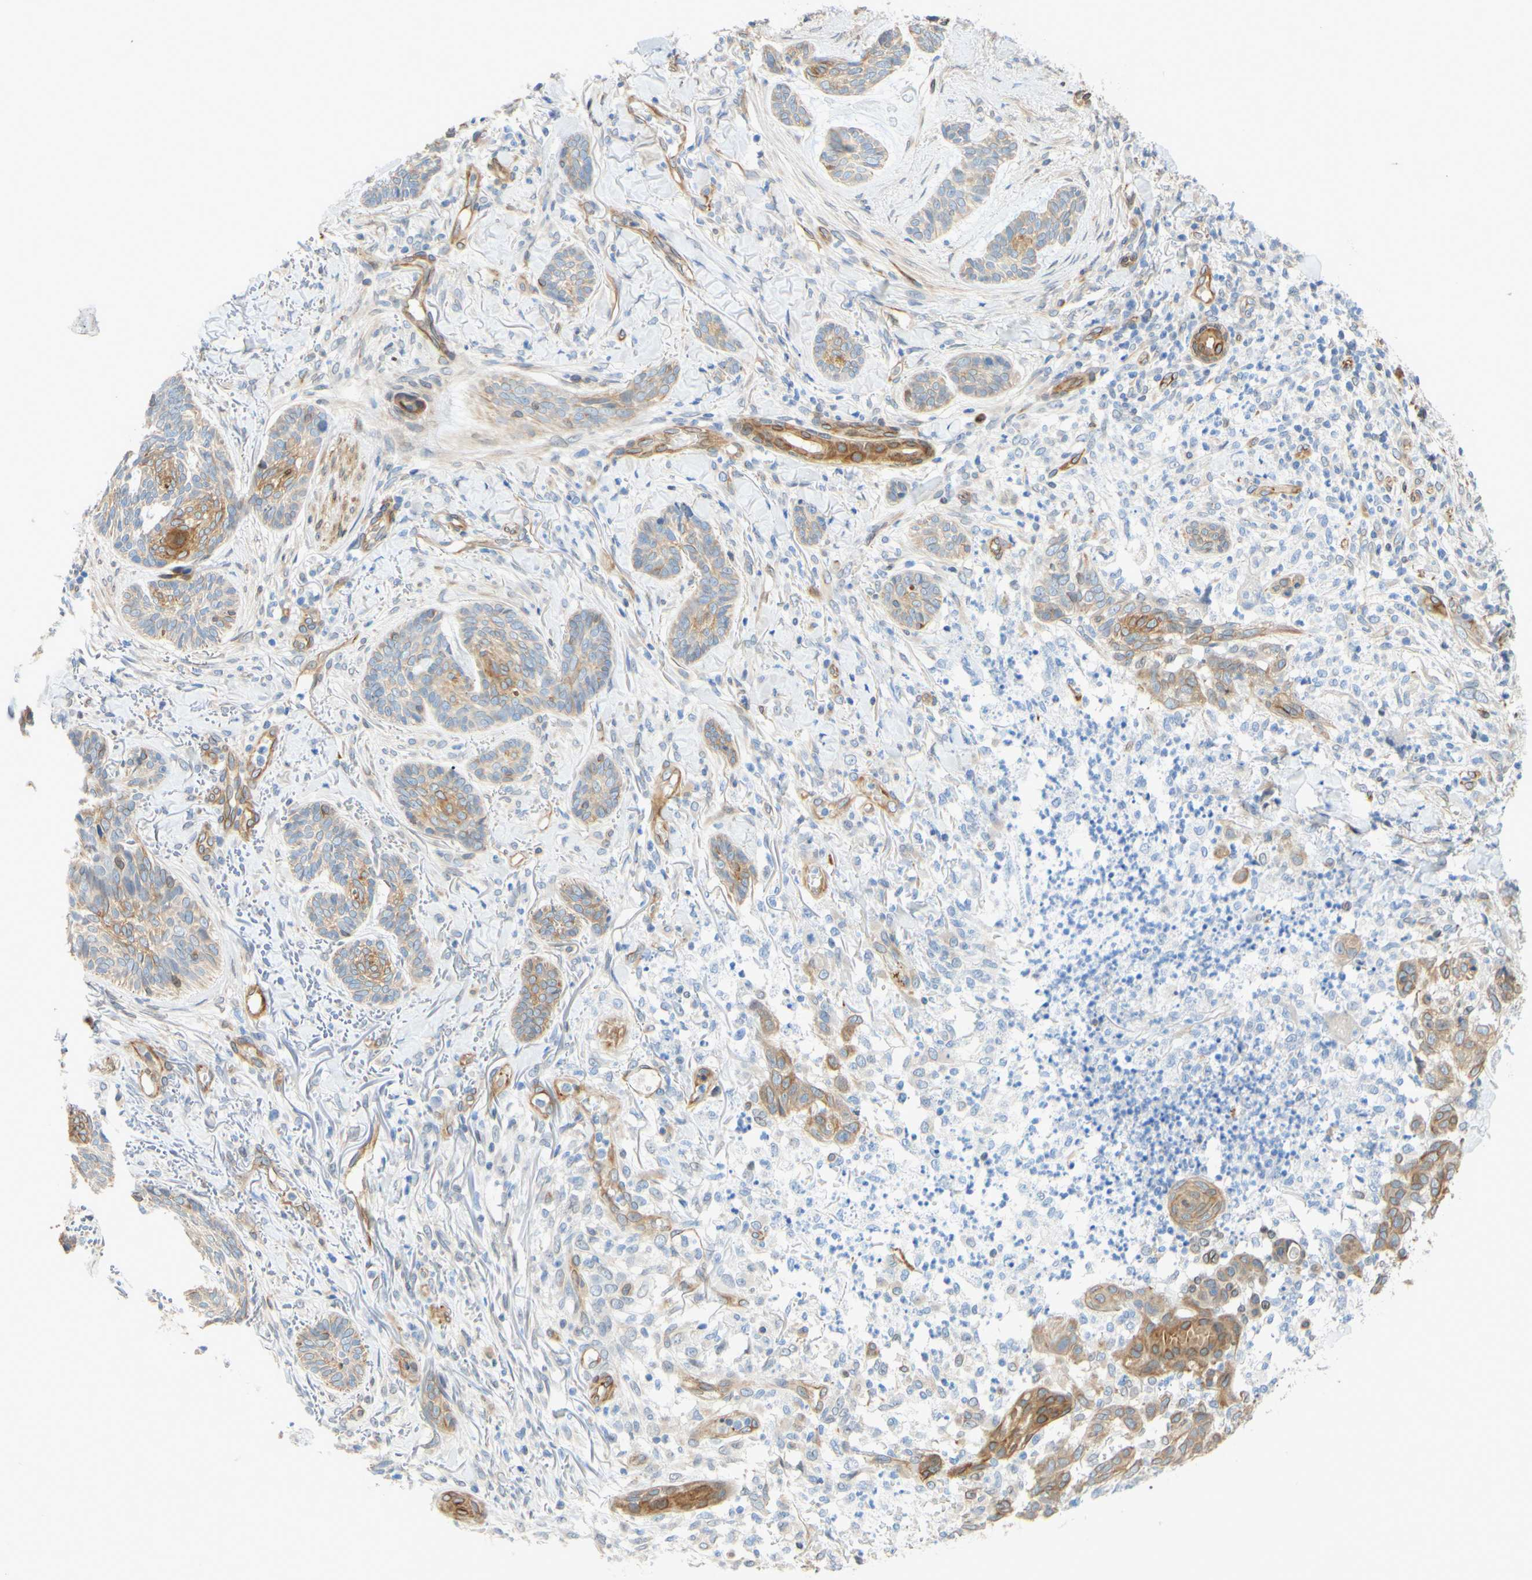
{"staining": {"intensity": "moderate", "quantity": "<25%", "location": "cytoplasmic/membranous"}, "tissue": "skin cancer", "cell_type": "Tumor cells", "image_type": "cancer", "snomed": [{"axis": "morphology", "description": "Basal cell carcinoma"}, {"axis": "topography", "description": "Skin"}], "caption": "A low amount of moderate cytoplasmic/membranous staining is present in approximately <25% of tumor cells in skin basal cell carcinoma tissue. (Stains: DAB in brown, nuclei in blue, Microscopy: brightfield microscopy at high magnification).", "gene": "ENDOD1", "patient": {"sex": "male", "age": 43}}